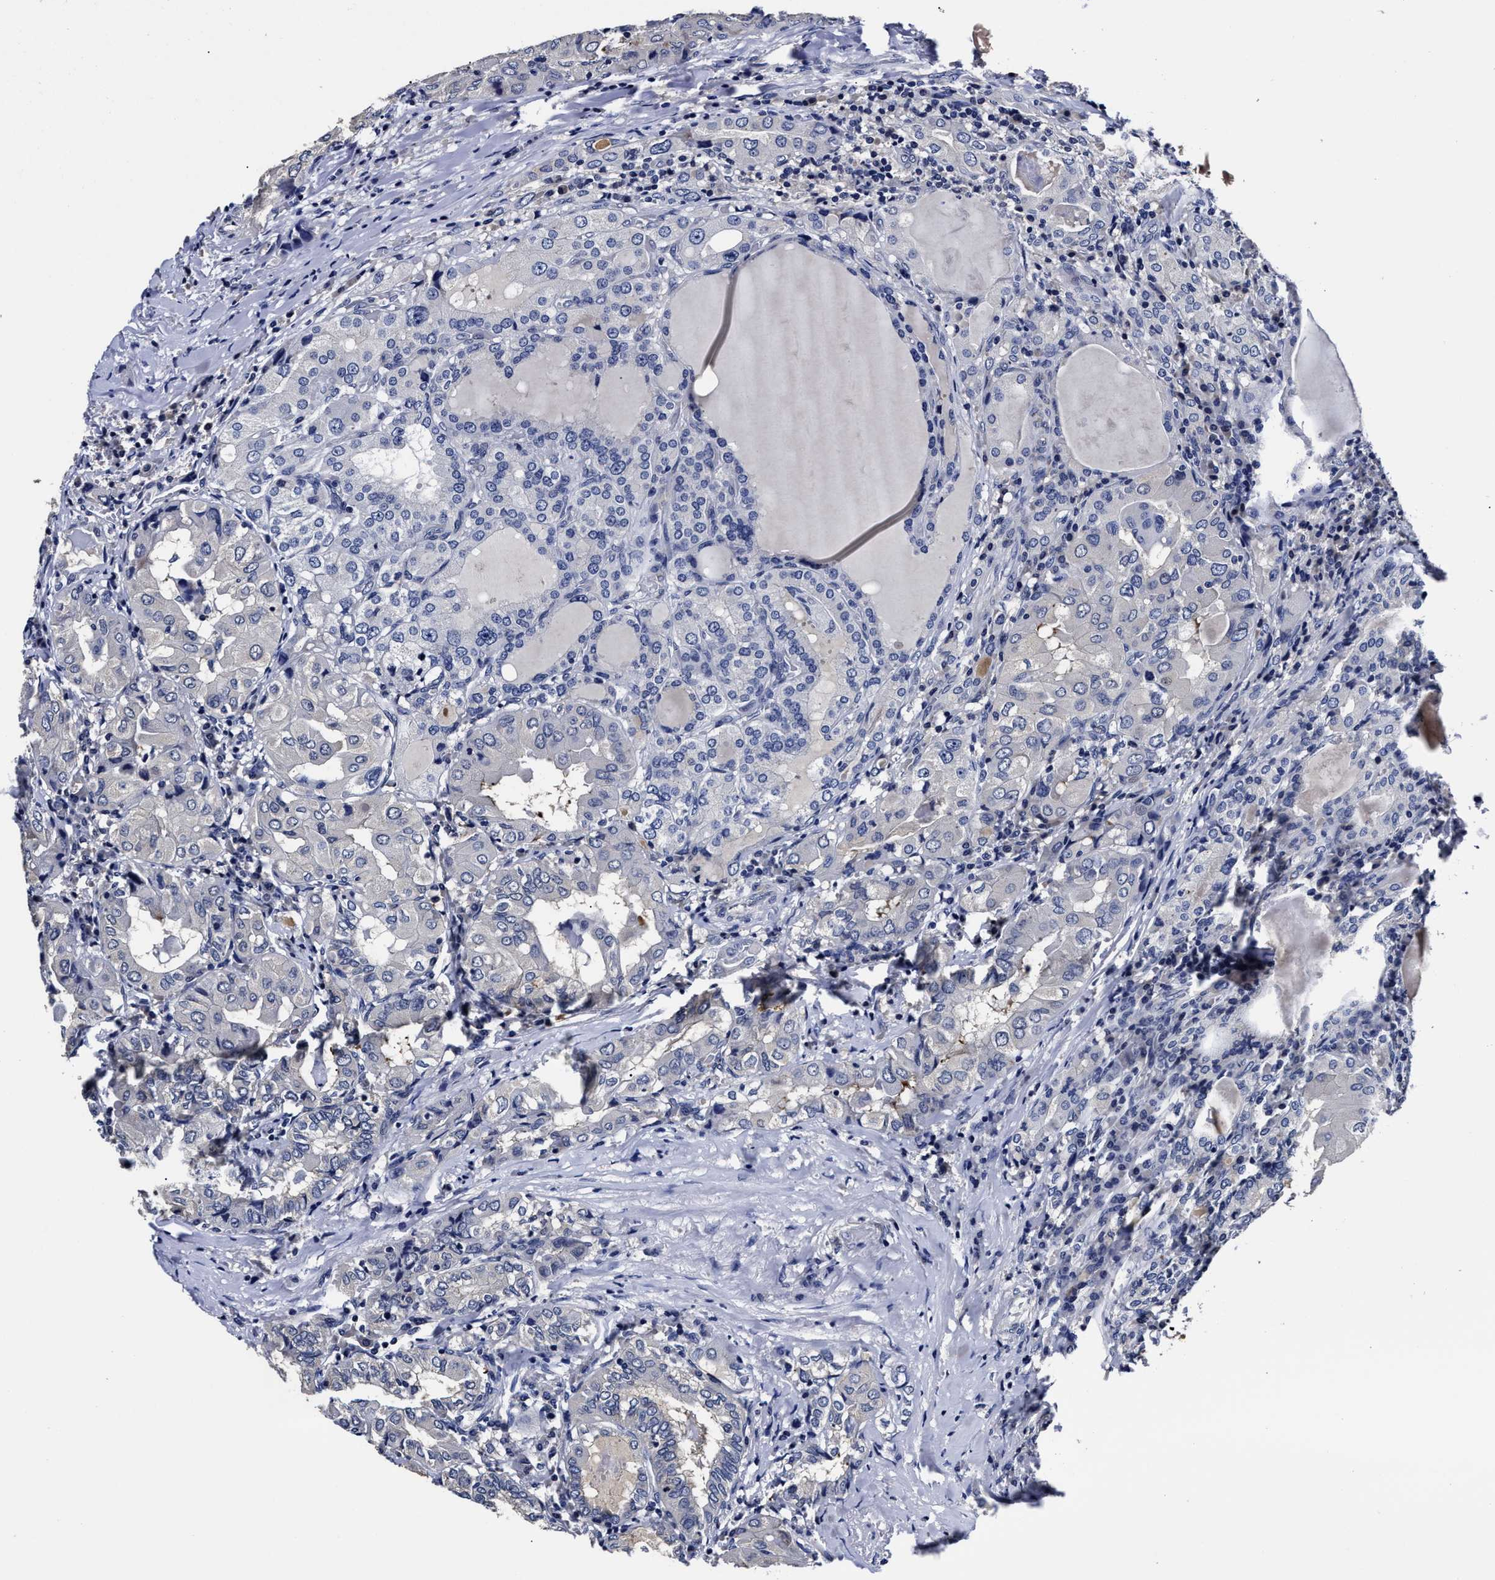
{"staining": {"intensity": "negative", "quantity": "none", "location": "none"}, "tissue": "thyroid cancer", "cell_type": "Tumor cells", "image_type": "cancer", "snomed": [{"axis": "morphology", "description": "Papillary adenocarcinoma, NOS"}, {"axis": "topography", "description": "Thyroid gland"}], "caption": "A high-resolution image shows immunohistochemistry (IHC) staining of papillary adenocarcinoma (thyroid), which displays no significant expression in tumor cells.", "gene": "OLFML2A", "patient": {"sex": "female", "age": 42}}